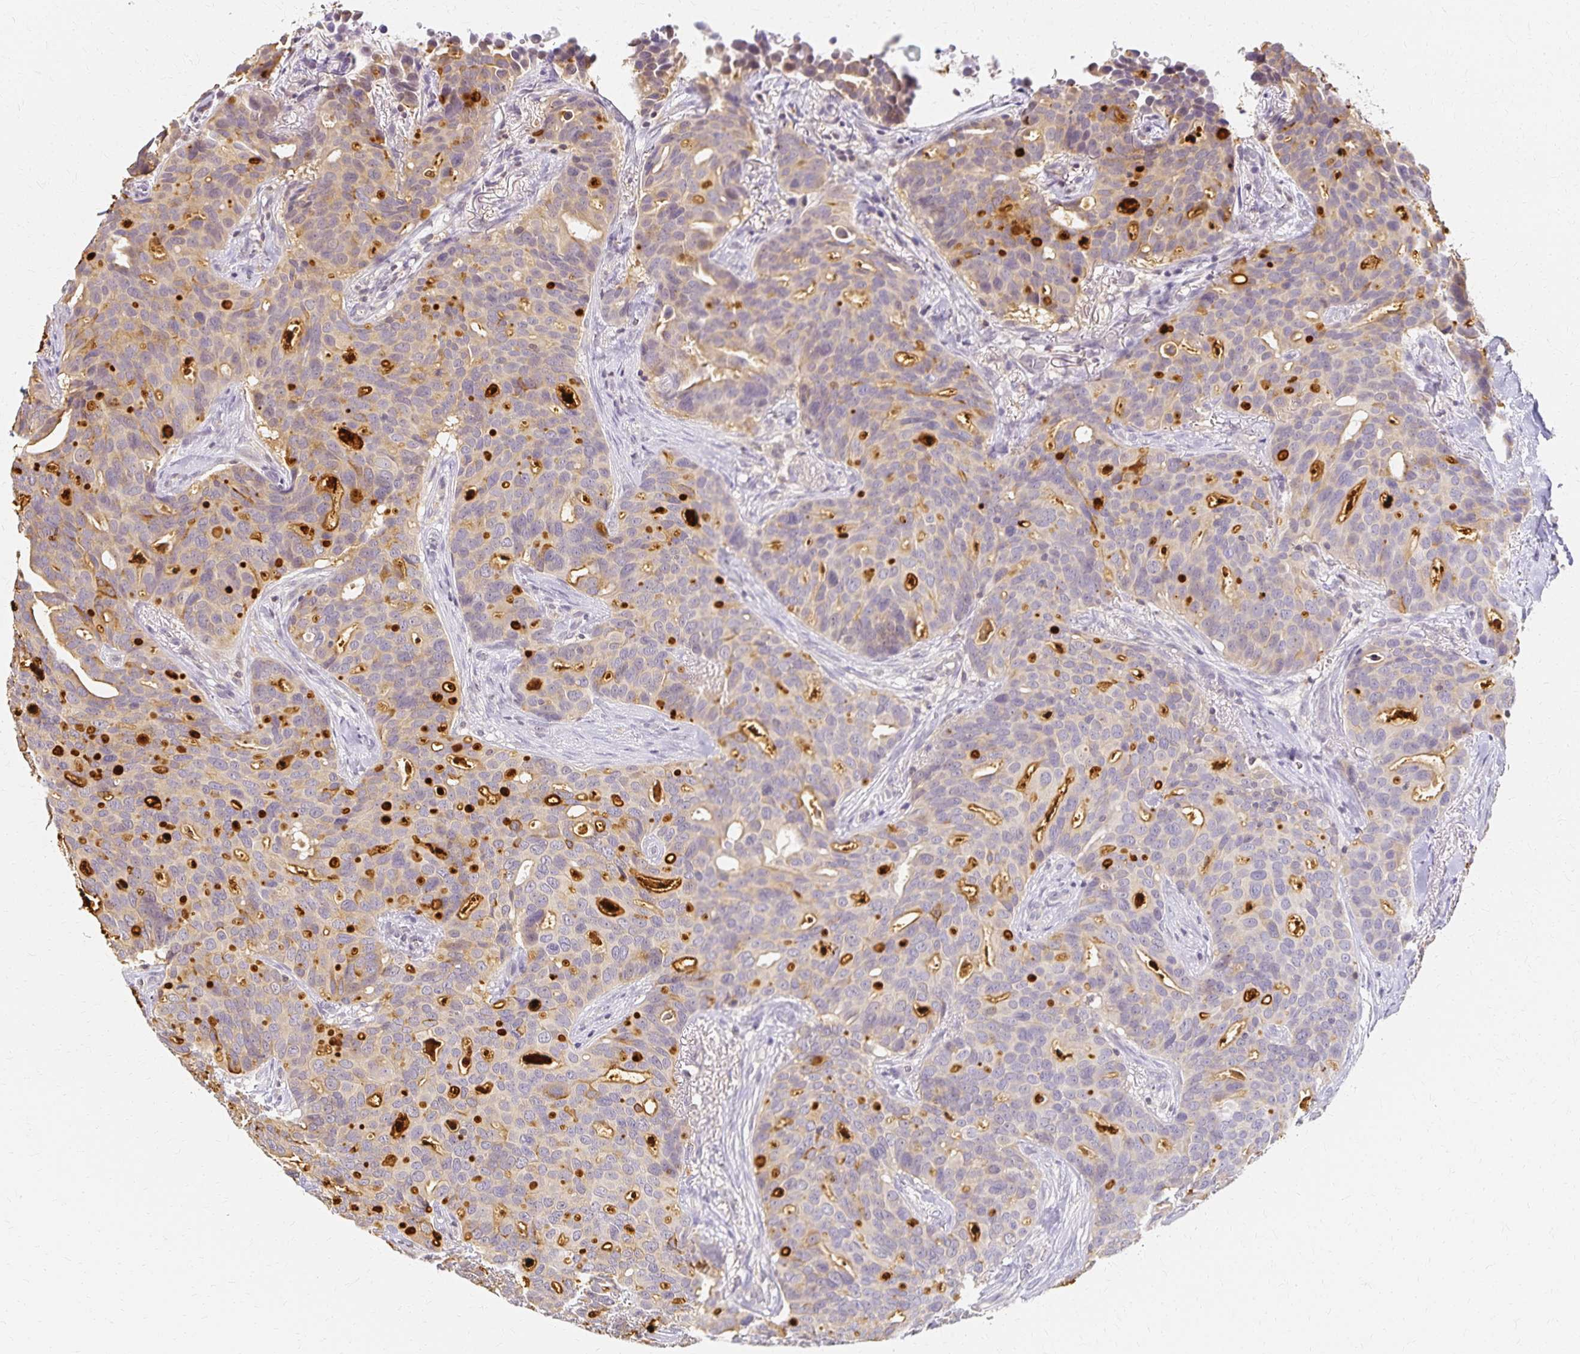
{"staining": {"intensity": "moderate", "quantity": "25%-75%", "location": "cytoplasmic/membranous"}, "tissue": "breast cancer", "cell_type": "Tumor cells", "image_type": "cancer", "snomed": [{"axis": "morphology", "description": "Duct carcinoma"}, {"axis": "topography", "description": "Breast"}], "caption": "Breast cancer stained with DAB (3,3'-diaminobenzidine) IHC demonstrates medium levels of moderate cytoplasmic/membranous staining in approximately 25%-75% of tumor cells.", "gene": "AZGP1", "patient": {"sex": "female", "age": 54}}